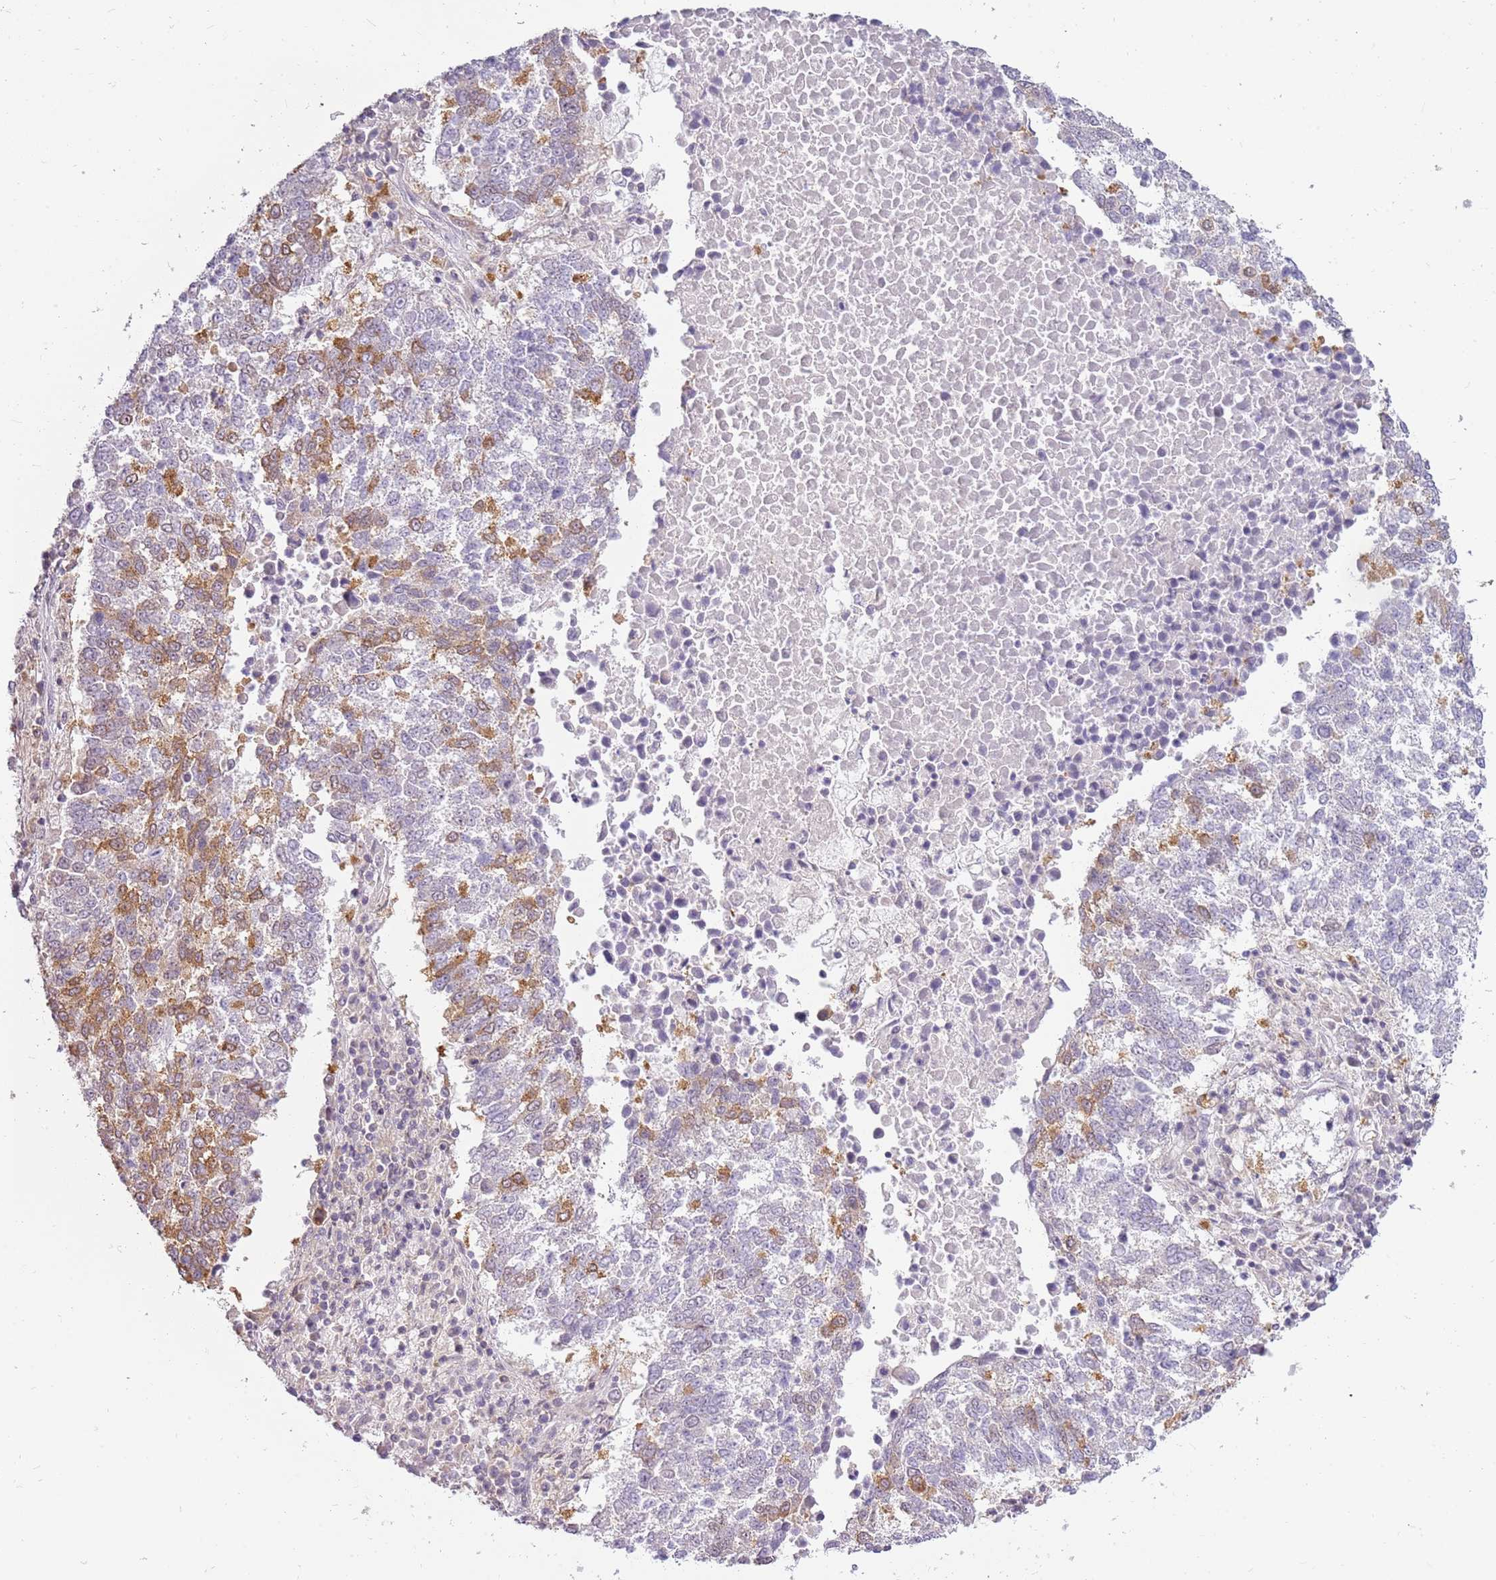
{"staining": {"intensity": "moderate", "quantity": "<25%", "location": "cytoplasmic/membranous"}, "tissue": "lung cancer", "cell_type": "Tumor cells", "image_type": "cancer", "snomed": [{"axis": "morphology", "description": "Squamous cell carcinoma, NOS"}, {"axis": "topography", "description": "Lung"}], "caption": "Lung cancer (squamous cell carcinoma) stained with immunohistochemistry exhibits moderate cytoplasmic/membranous expression in approximately <25% of tumor cells.", "gene": "CAPN7", "patient": {"sex": "male", "age": 73}}